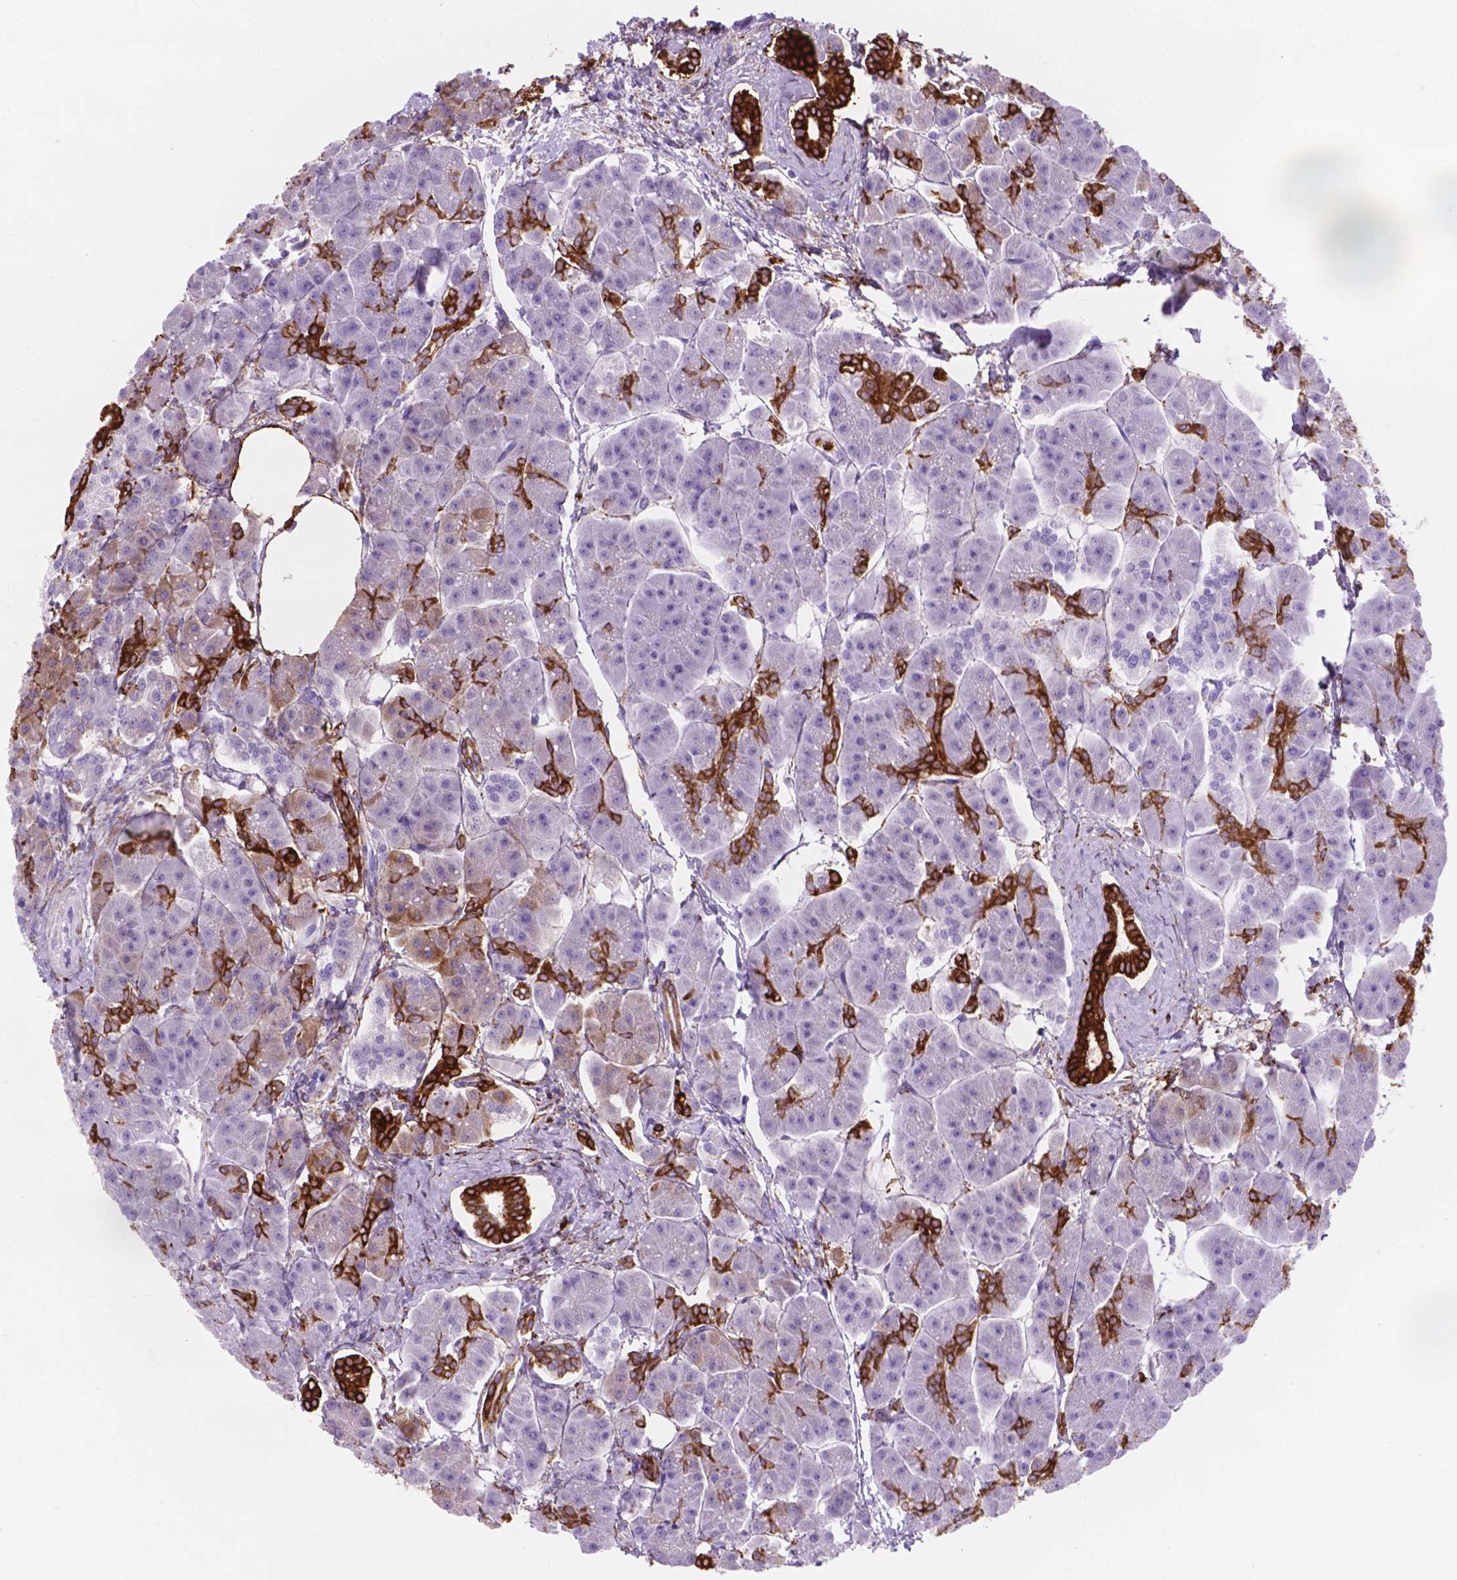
{"staining": {"intensity": "strong", "quantity": "<25%", "location": "cytoplasmic/membranous"}, "tissue": "pancreas", "cell_type": "Exocrine glandular cells", "image_type": "normal", "snomed": [{"axis": "morphology", "description": "Normal tissue, NOS"}, {"axis": "topography", "description": "Adipose tissue"}, {"axis": "topography", "description": "Pancreas"}, {"axis": "topography", "description": "Peripheral nerve tissue"}], "caption": "Protein staining by immunohistochemistry shows strong cytoplasmic/membranous positivity in approximately <25% of exocrine glandular cells in unremarkable pancreas. The protein is shown in brown color, while the nuclei are stained blue.", "gene": "MACF1", "patient": {"sex": "female", "age": 58}}